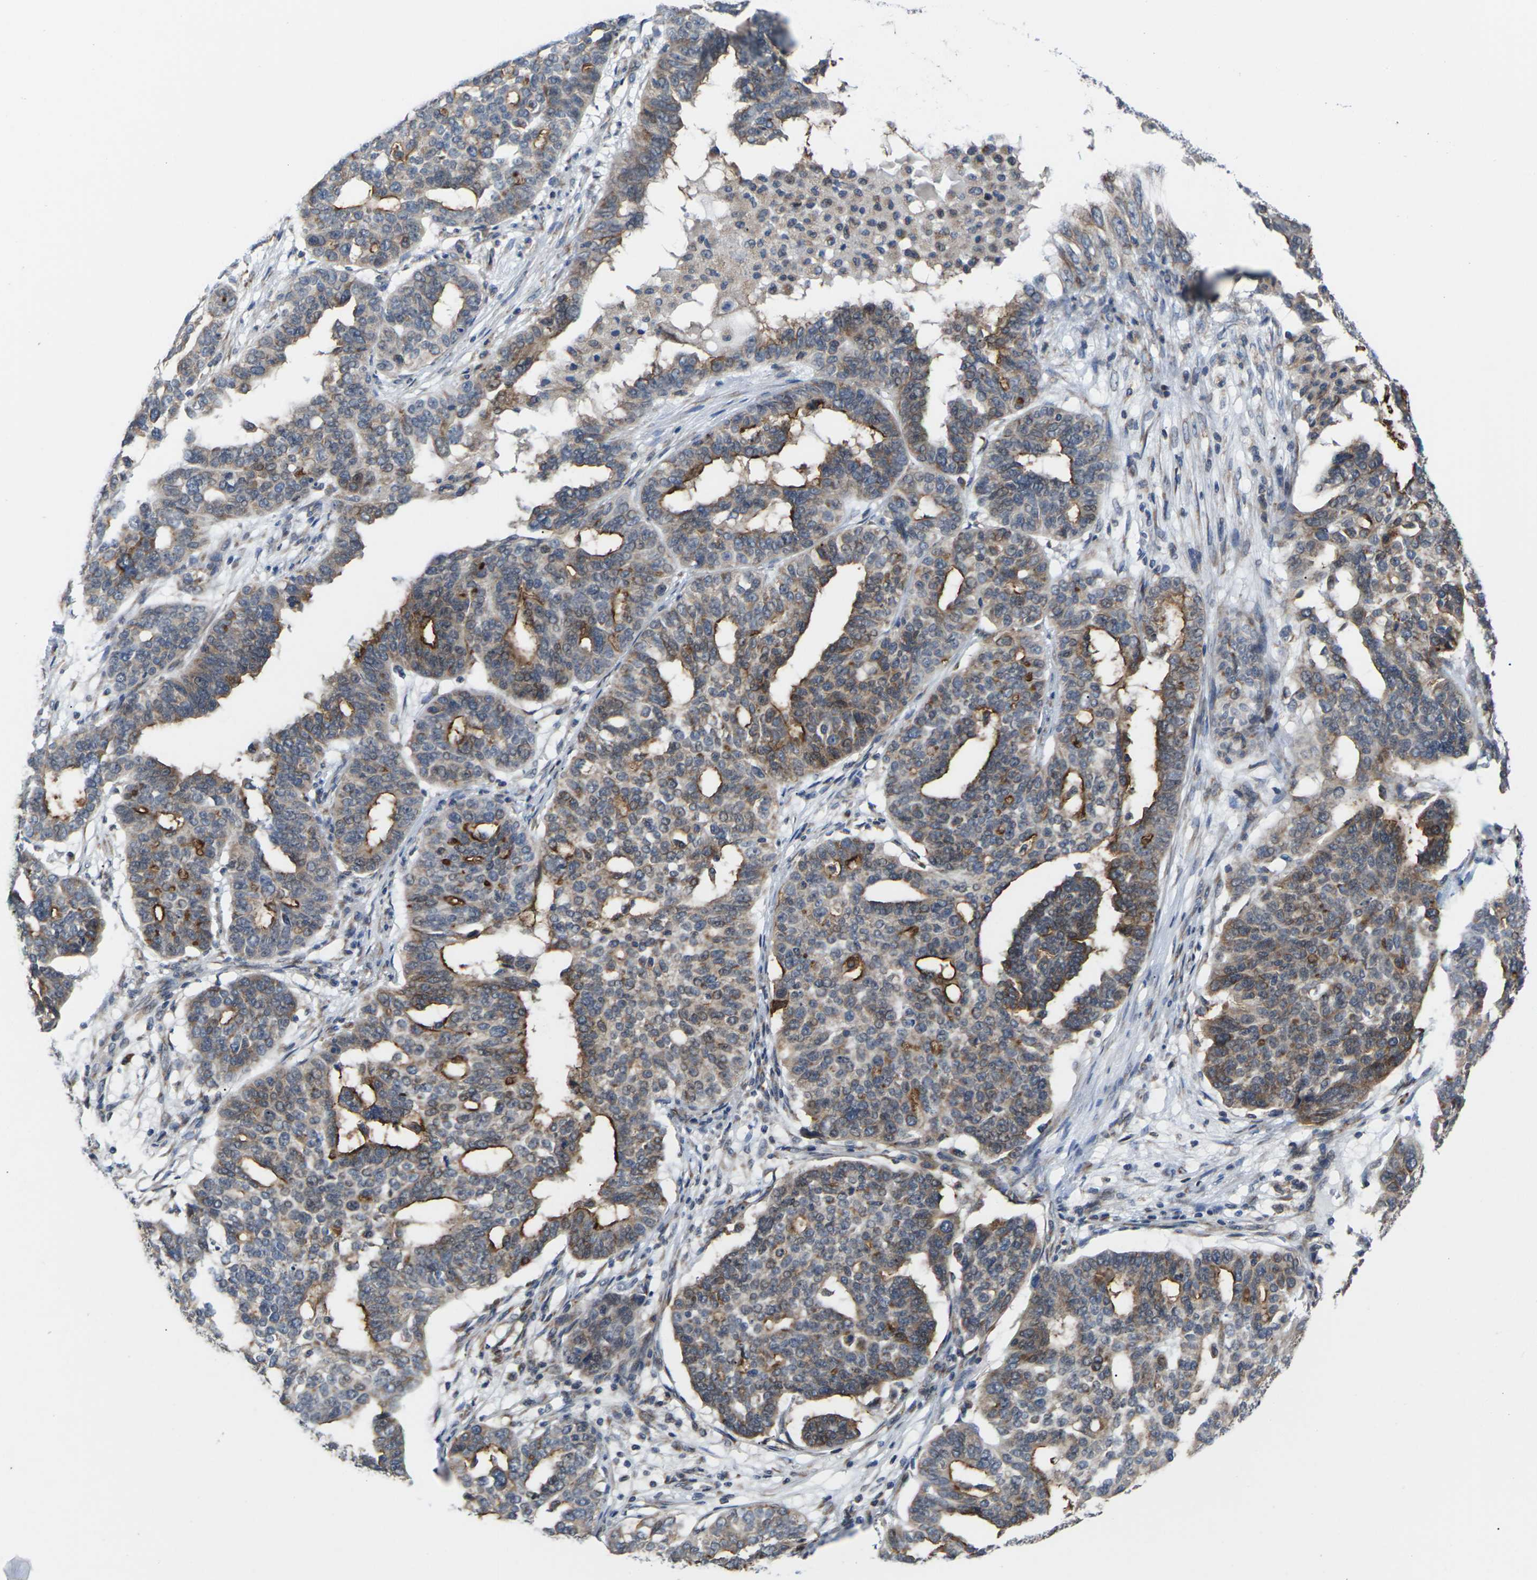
{"staining": {"intensity": "moderate", "quantity": "25%-75%", "location": "cytoplasmic/membranous"}, "tissue": "ovarian cancer", "cell_type": "Tumor cells", "image_type": "cancer", "snomed": [{"axis": "morphology", "description": "Cystadenocarcinoma, serous, NOS"}, {"axis": "topography", "description": "Ovary"}], "caption": "An immunohistochemistry (IHC) image of neoplastic tissue is shown. Protein staining in brown labels moderate cytoplasmic/membranous positivity in serous cystadenocarcinoma (ovarian) within tumor cells.", "gene": "PDZK1IP1", "patient": {"sex": "female", "age": 59}}